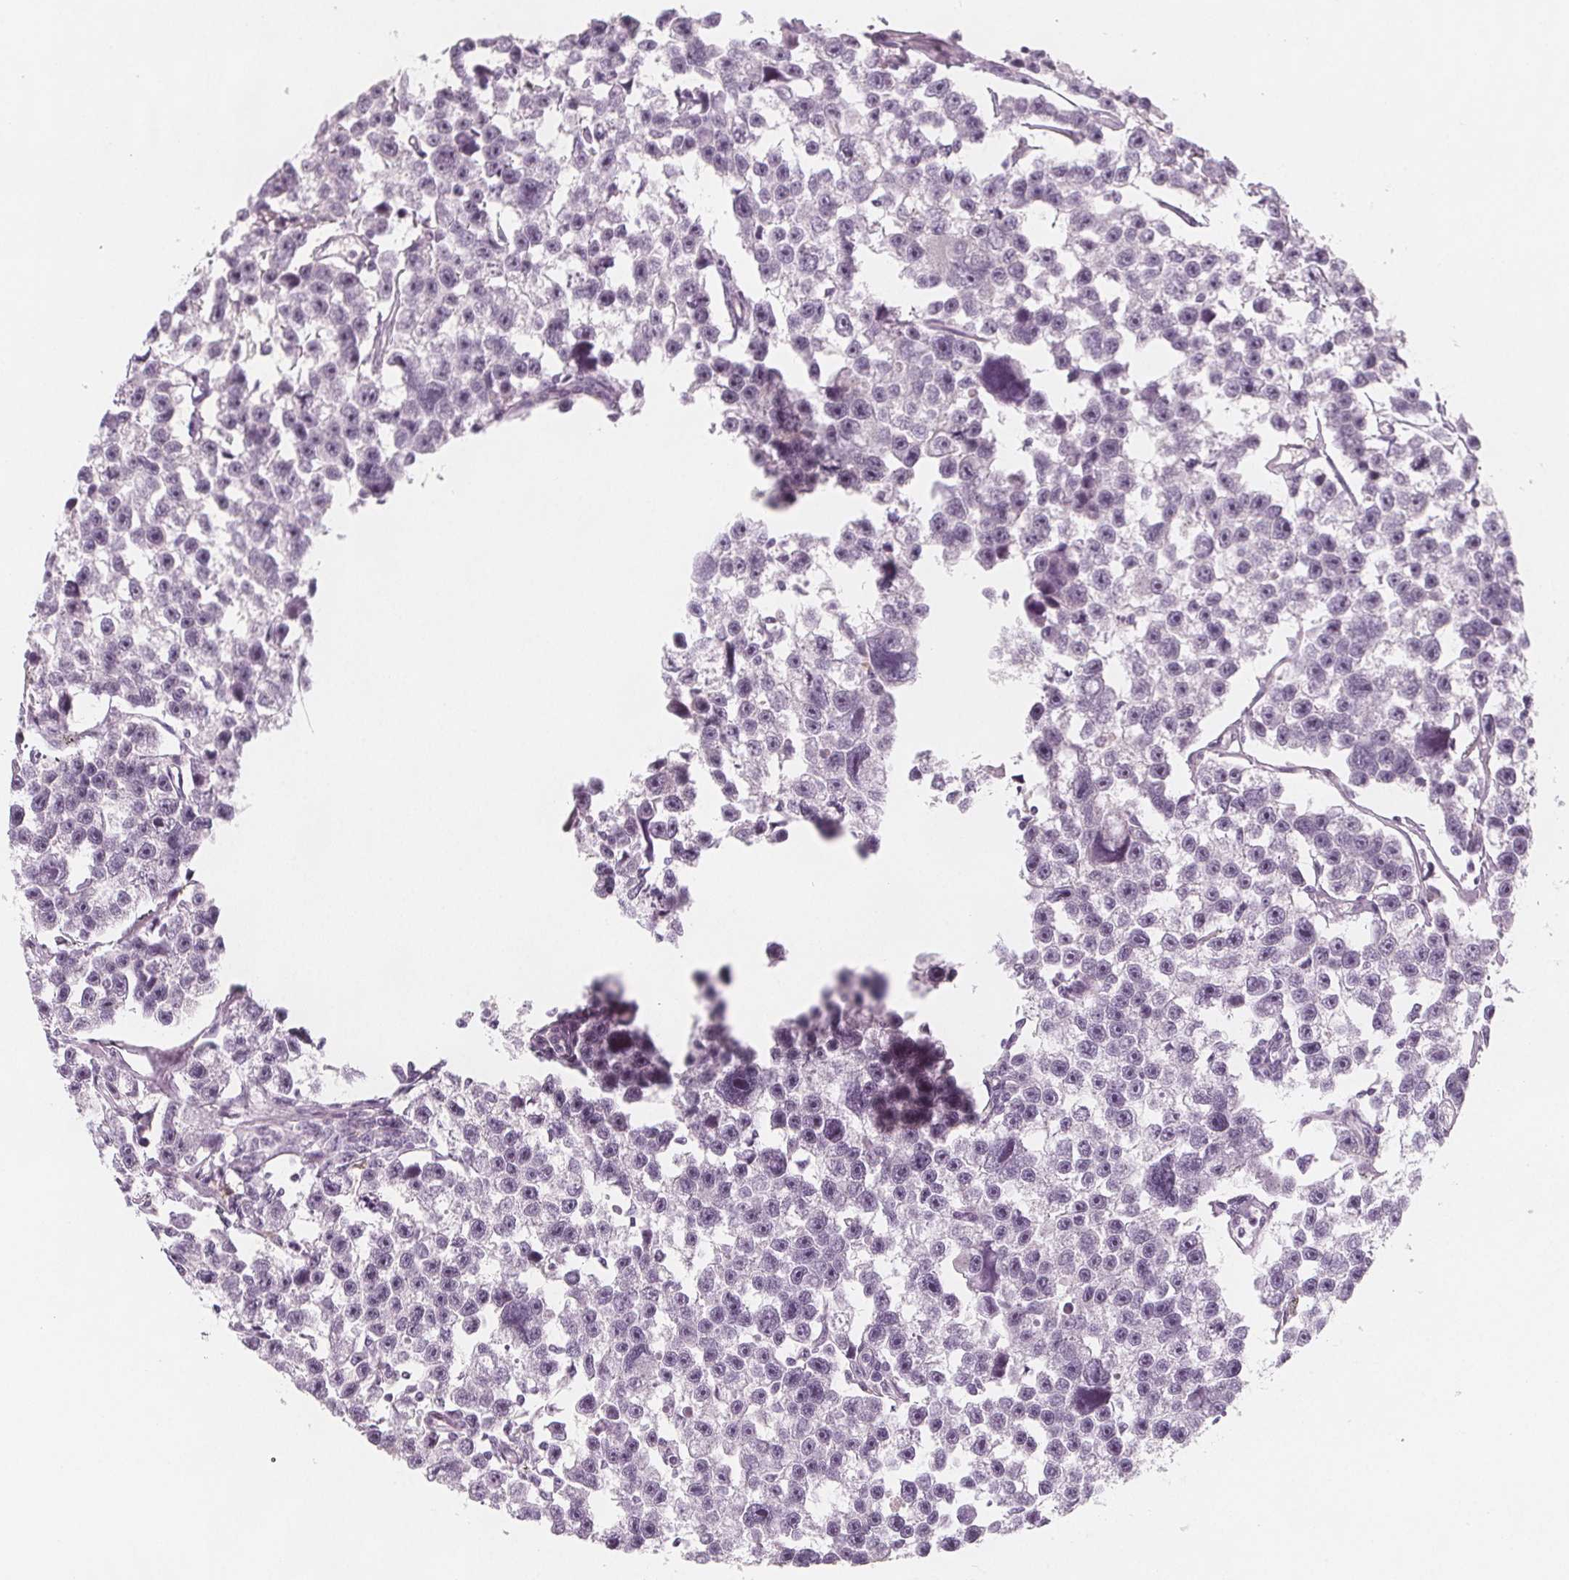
{"staining": {"intensity": "negative", "quantity": "none", "location": "none"}, "tissue": "testis cancer", "cell_type": "Tumor cells", "image_type": "cancer", "snomed": [{"axis": "morphology", "description": "Seminoma, NOS"}, {"axis": "topography", "description": "Testis"}], "caption": "This image is of seminoma (testis) stained with immunohistochemistry (IHC) to label a protein in brown with the nuclei are counter-stained blue. There is no staining in tumor cells.", "gene": "MAP1A", "patient": {"sex": "male", "age": 26}}